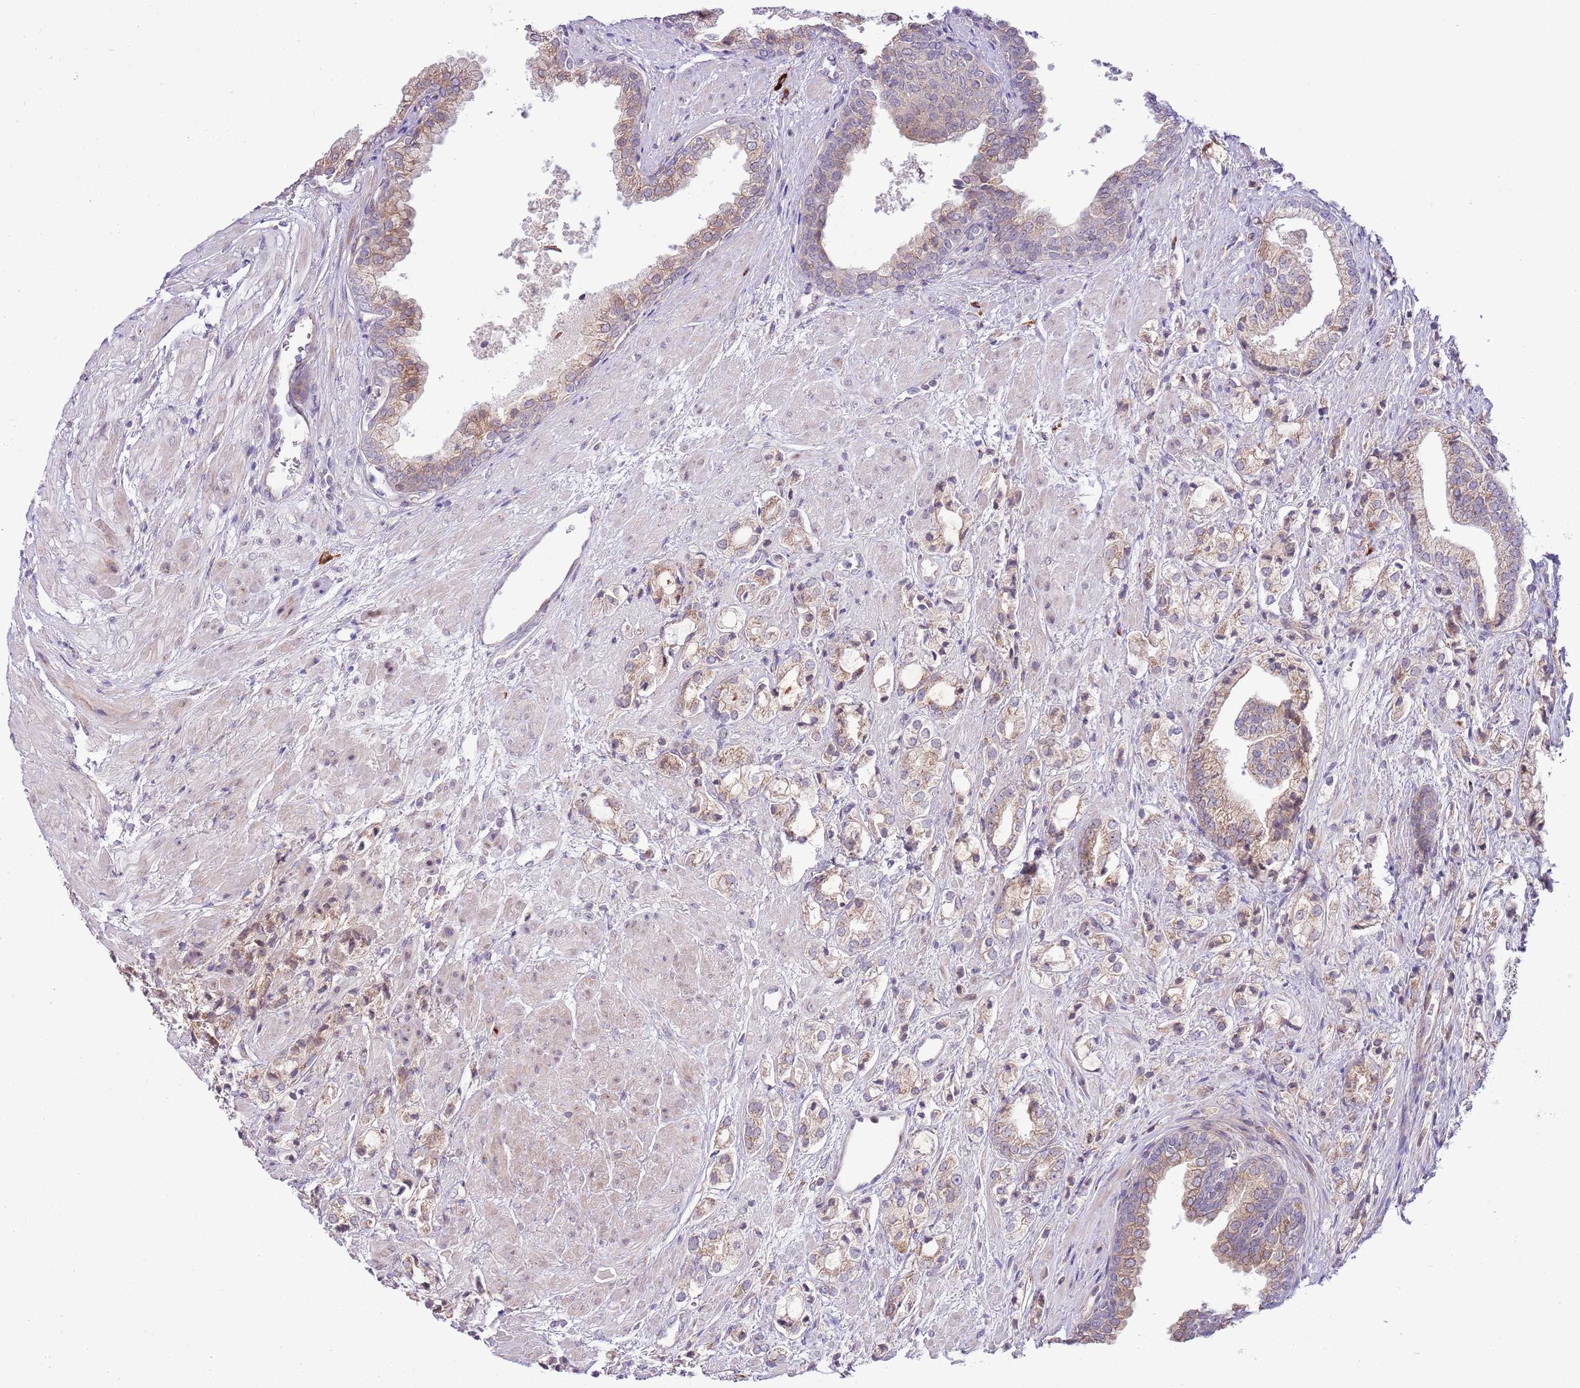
{"staining": {"intensity": "moderate", "quantity": "25%-75%", "location": "cytoplasmic/membranous"}, "tissue": "prostate cancer", "cell_type": "Tumor cells", "image_type": "cancer", "snomed": [{"axis": "morphology", "description": "Adenocarcinoma, High grade"}, {"axis": "topography", "description": "Prostate"}], "caption": "Protein expression analysis of human prostate cancer (adenocarcinoma (high-grade)) reveals moderate cytoplasmic/membranous expression in approximately 25%-75% of tumor cells.", "gene": "DAND5", "patient": {"sex": "male", "age": 50}}